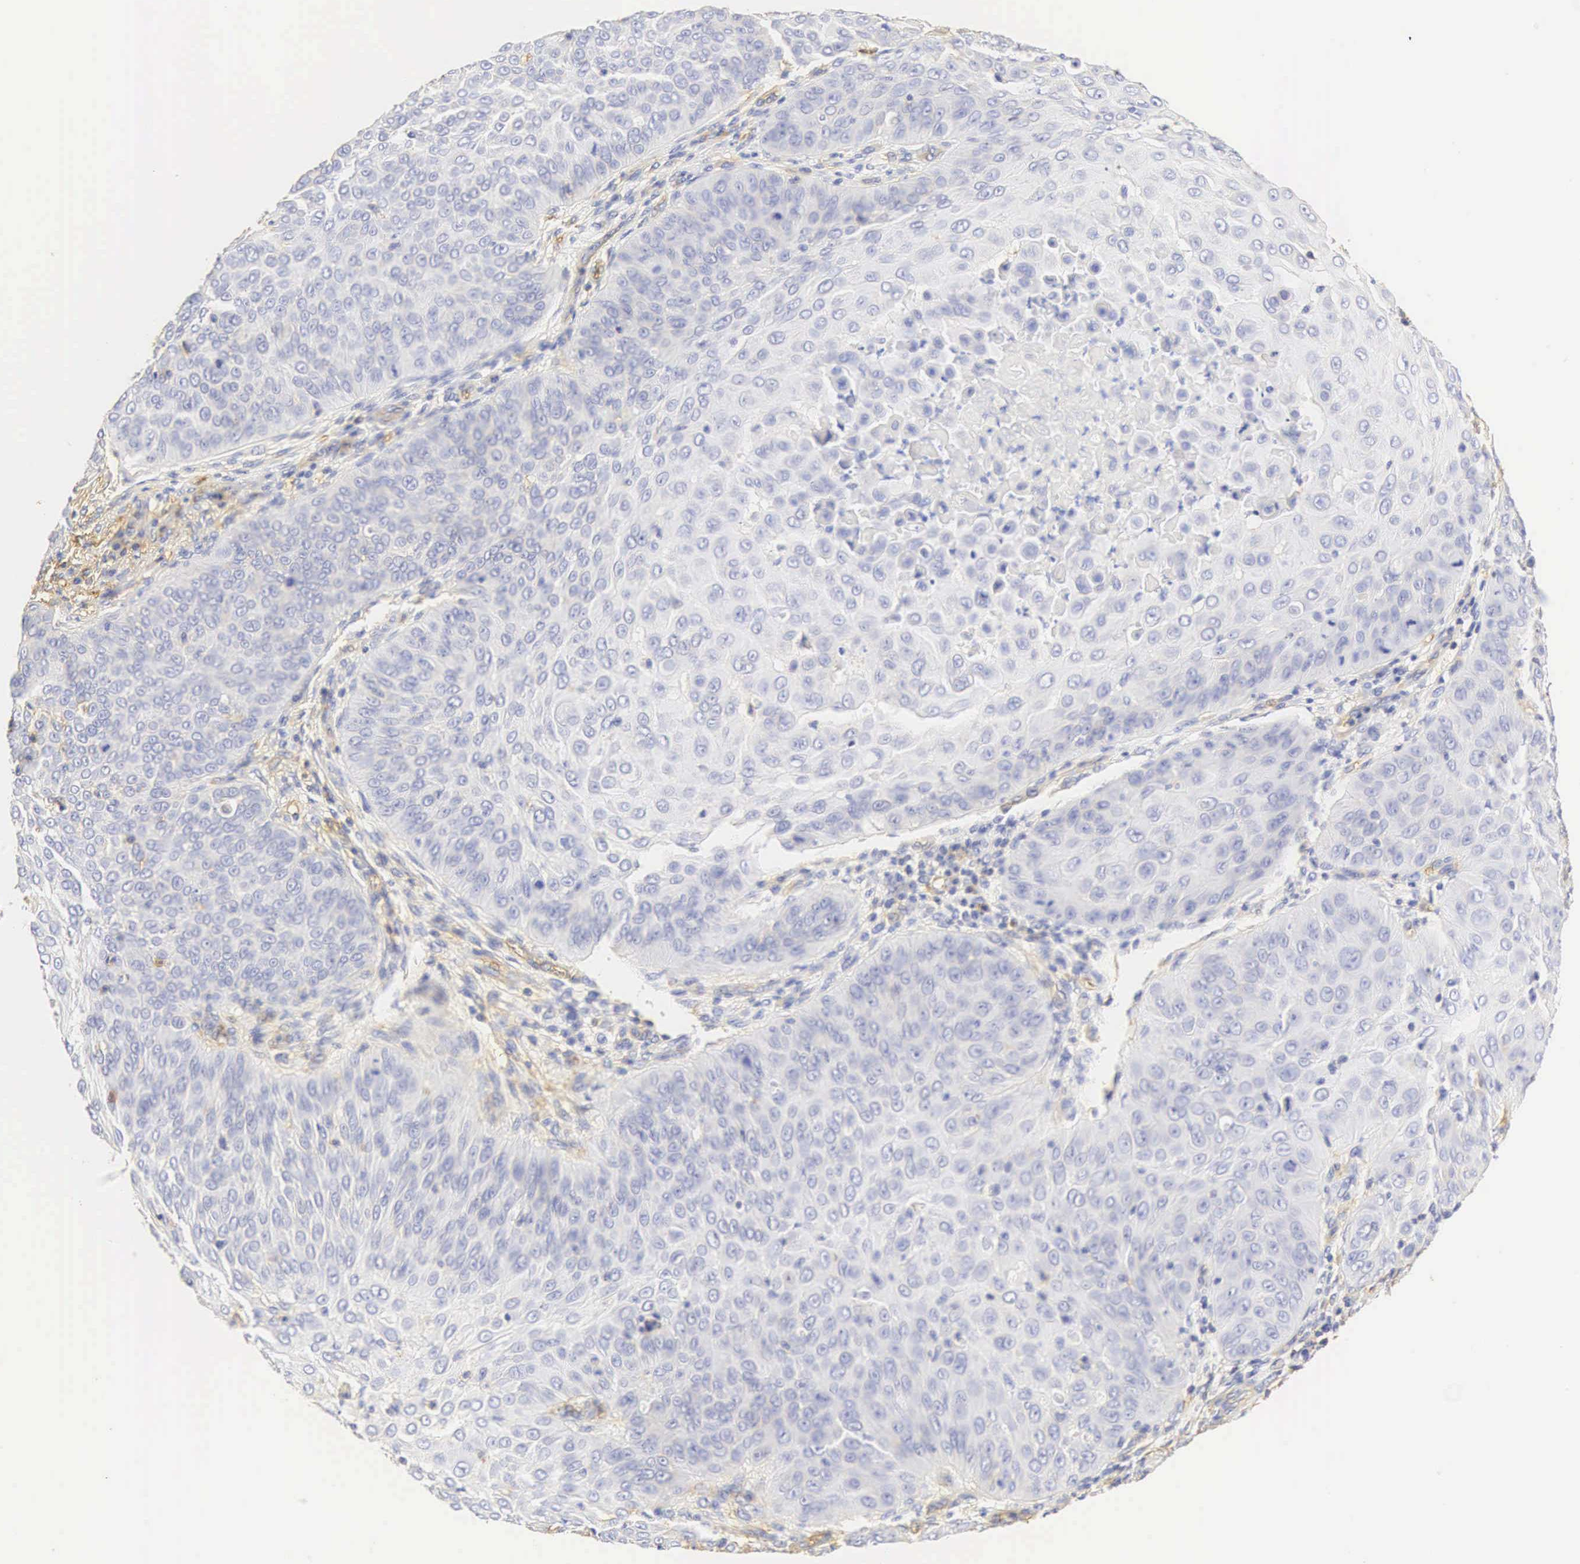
{"staining": {"intensity": "negative", "quantity": "none", "location": "none"}, "tissue": "skin cancer", "cell_type": "Tumor cells", "image_type": "cancer", "snomed": [{"axis": "morphology", "description": "Squamous cell carcinoma, NOS"}, {"axis": "topography", "description": "Skin"}], "caption": "An immunohistochemistry (IHC) photomicrograph of squamous cell carcinoma (skin) is shown. There is no staining in tumor cells of squamous cell carcinoma (skin).", "gene": "CD99", "patient": {"sex": "male", "age": 82}}